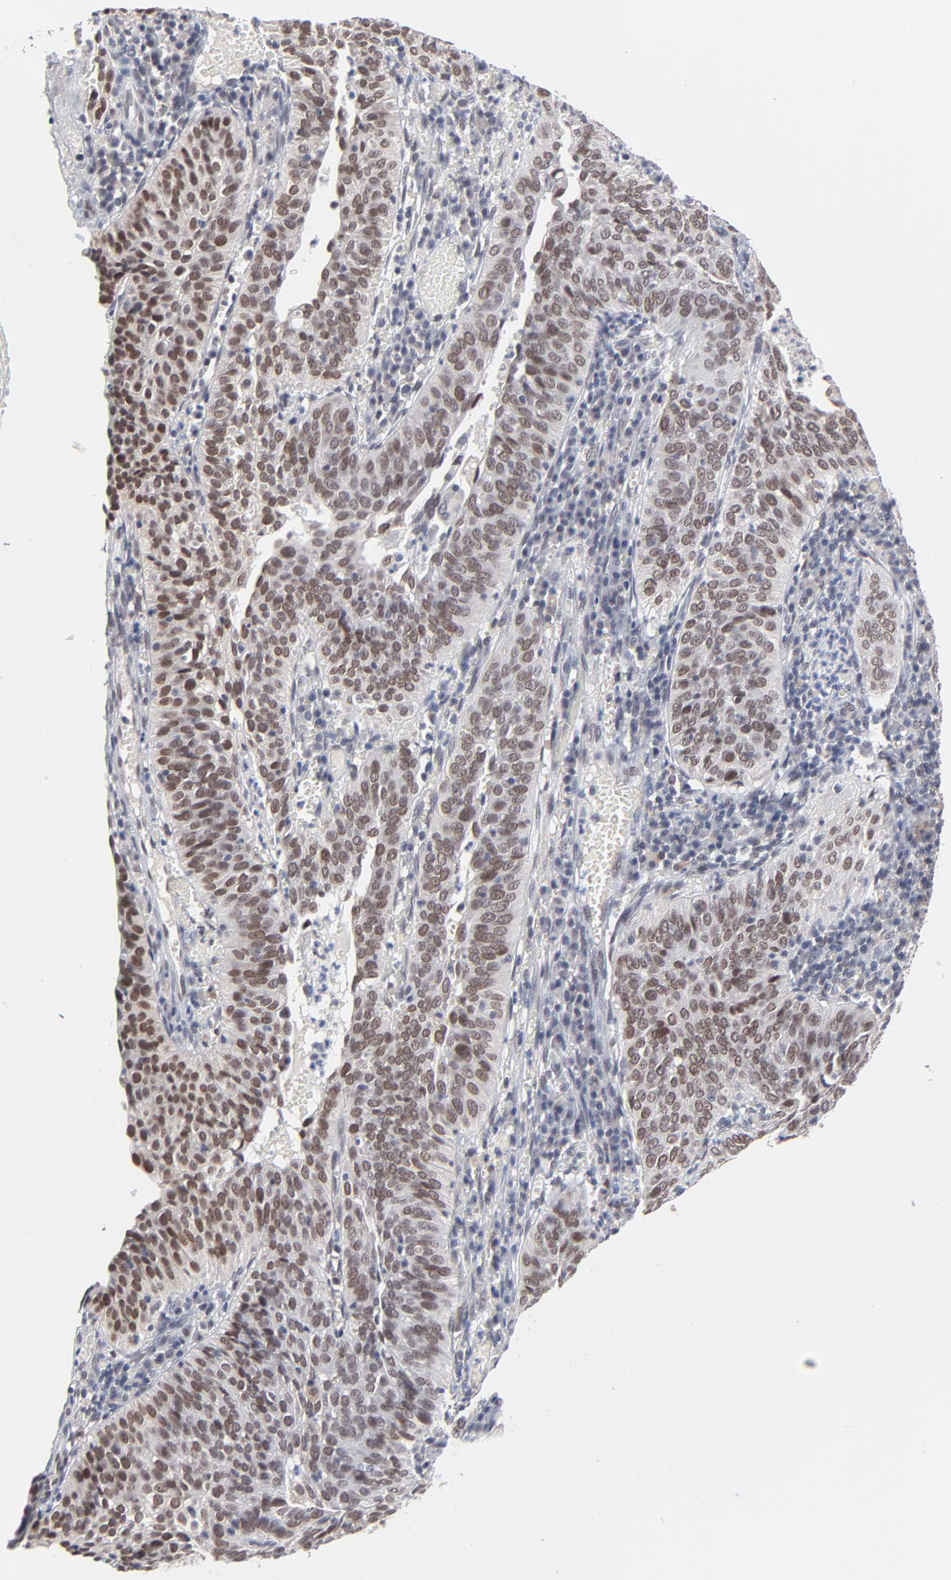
{"staining": {"intensity": "moderate", "quantity": ">75%", "location": "nuclear"}, "tissue": "cervical cancer", "cell_type": "Tumor cells", "image_type": "cancer", "snomed": [{"axis": "morphology", "description": "Squamous cell carcinoma, NOS"}, {"axis": "topography", "description": "Cervix"}], "caption": "High-power microscopy captured an immunohistochemistry (IHC) image of cervical cancer, revealing moderate nuclear staining in approximately >75% of tumor cells.", "gene": "MBIP", "patient": {"sex": "female", "age": 39}}